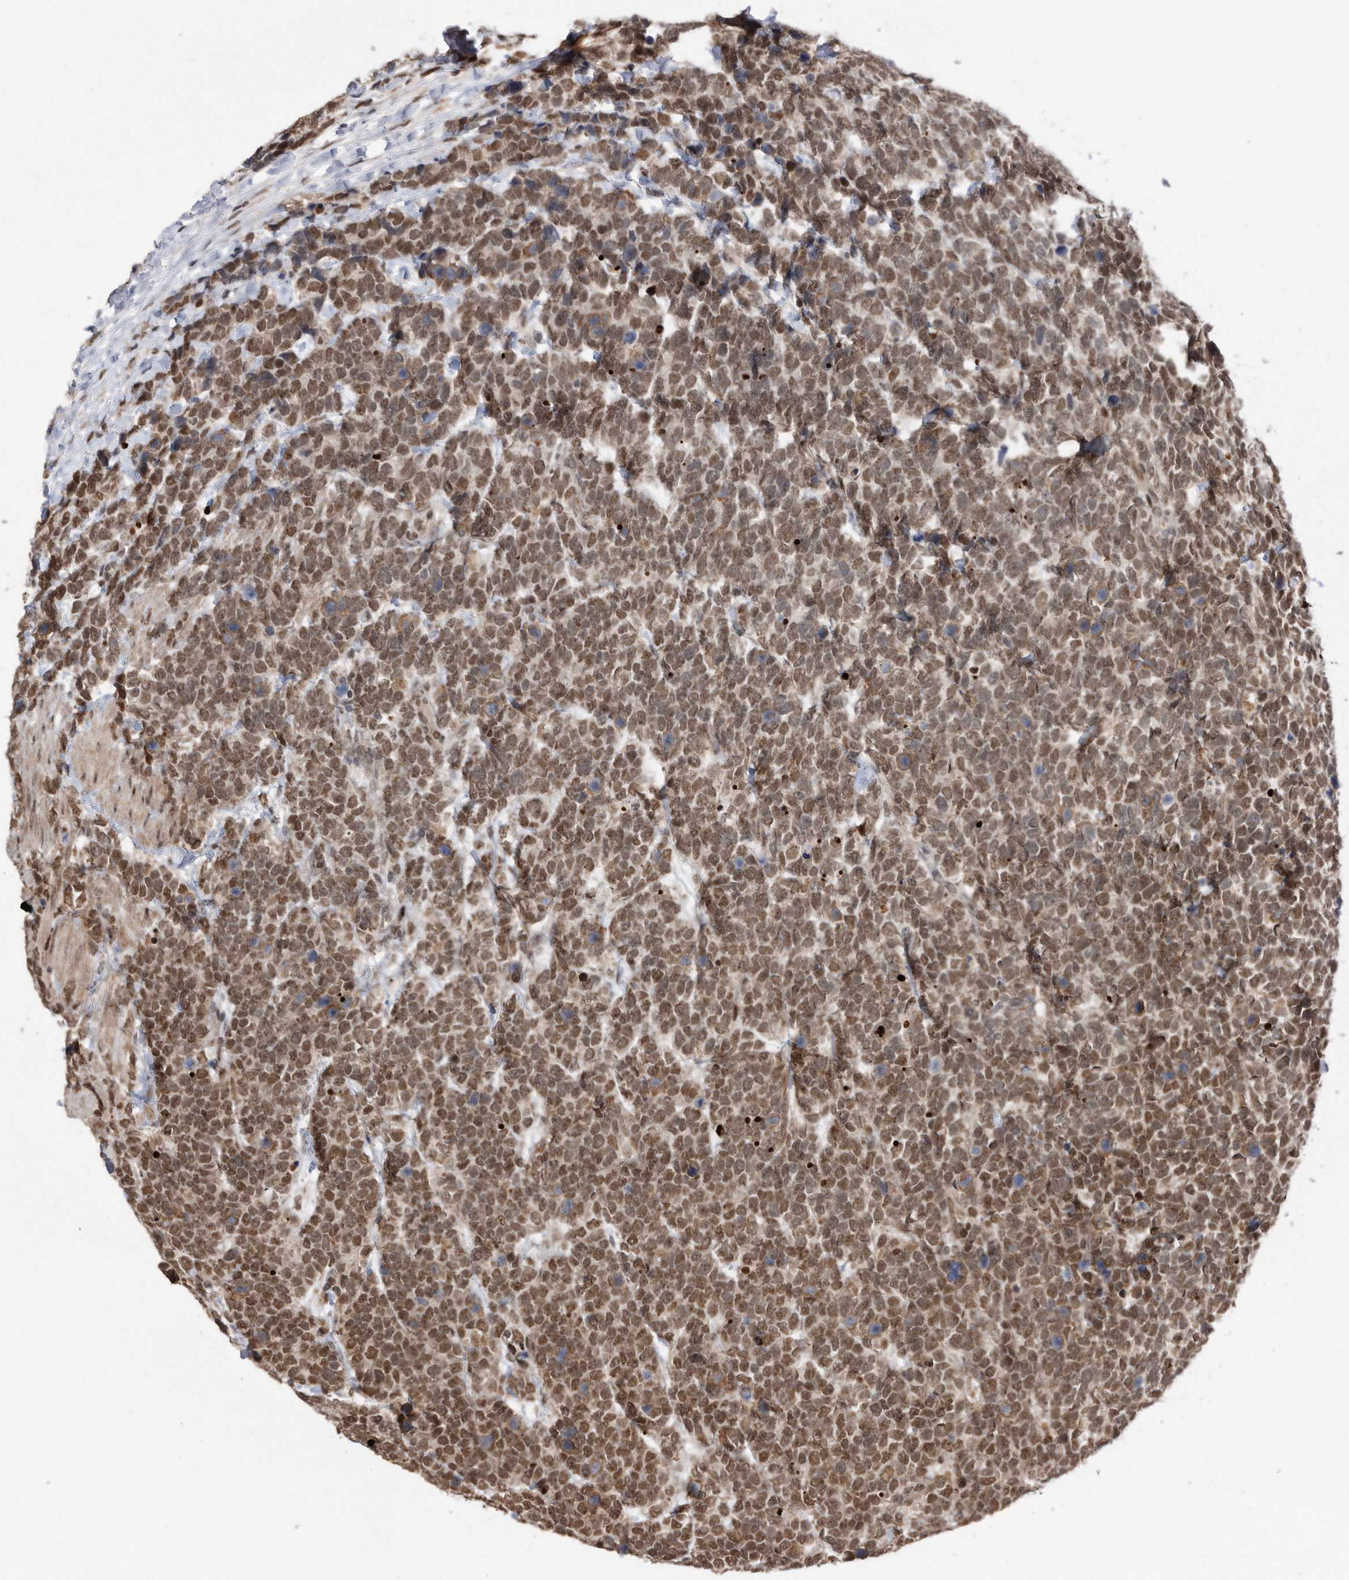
{"staining": {"intensity": "moderate", "quantity": ">75%", "location": "nuclear"}, "tissue": "urothelial cancer", "cell_type": "Tumor cells", "image_type": "cancer", "snomed": [{"axis": "morphology", "description": "Urothelial carcinoma, High grade"}, {"axis": "topography", "description": "Urinary bladder"}], "caption": "The immunohistochemical stain highlights moderate nuclear positivity in tumor cells of urothelial cancer tissue.", "gene": "TDRD3", "patient": {"sex": "female", "age": 82}}